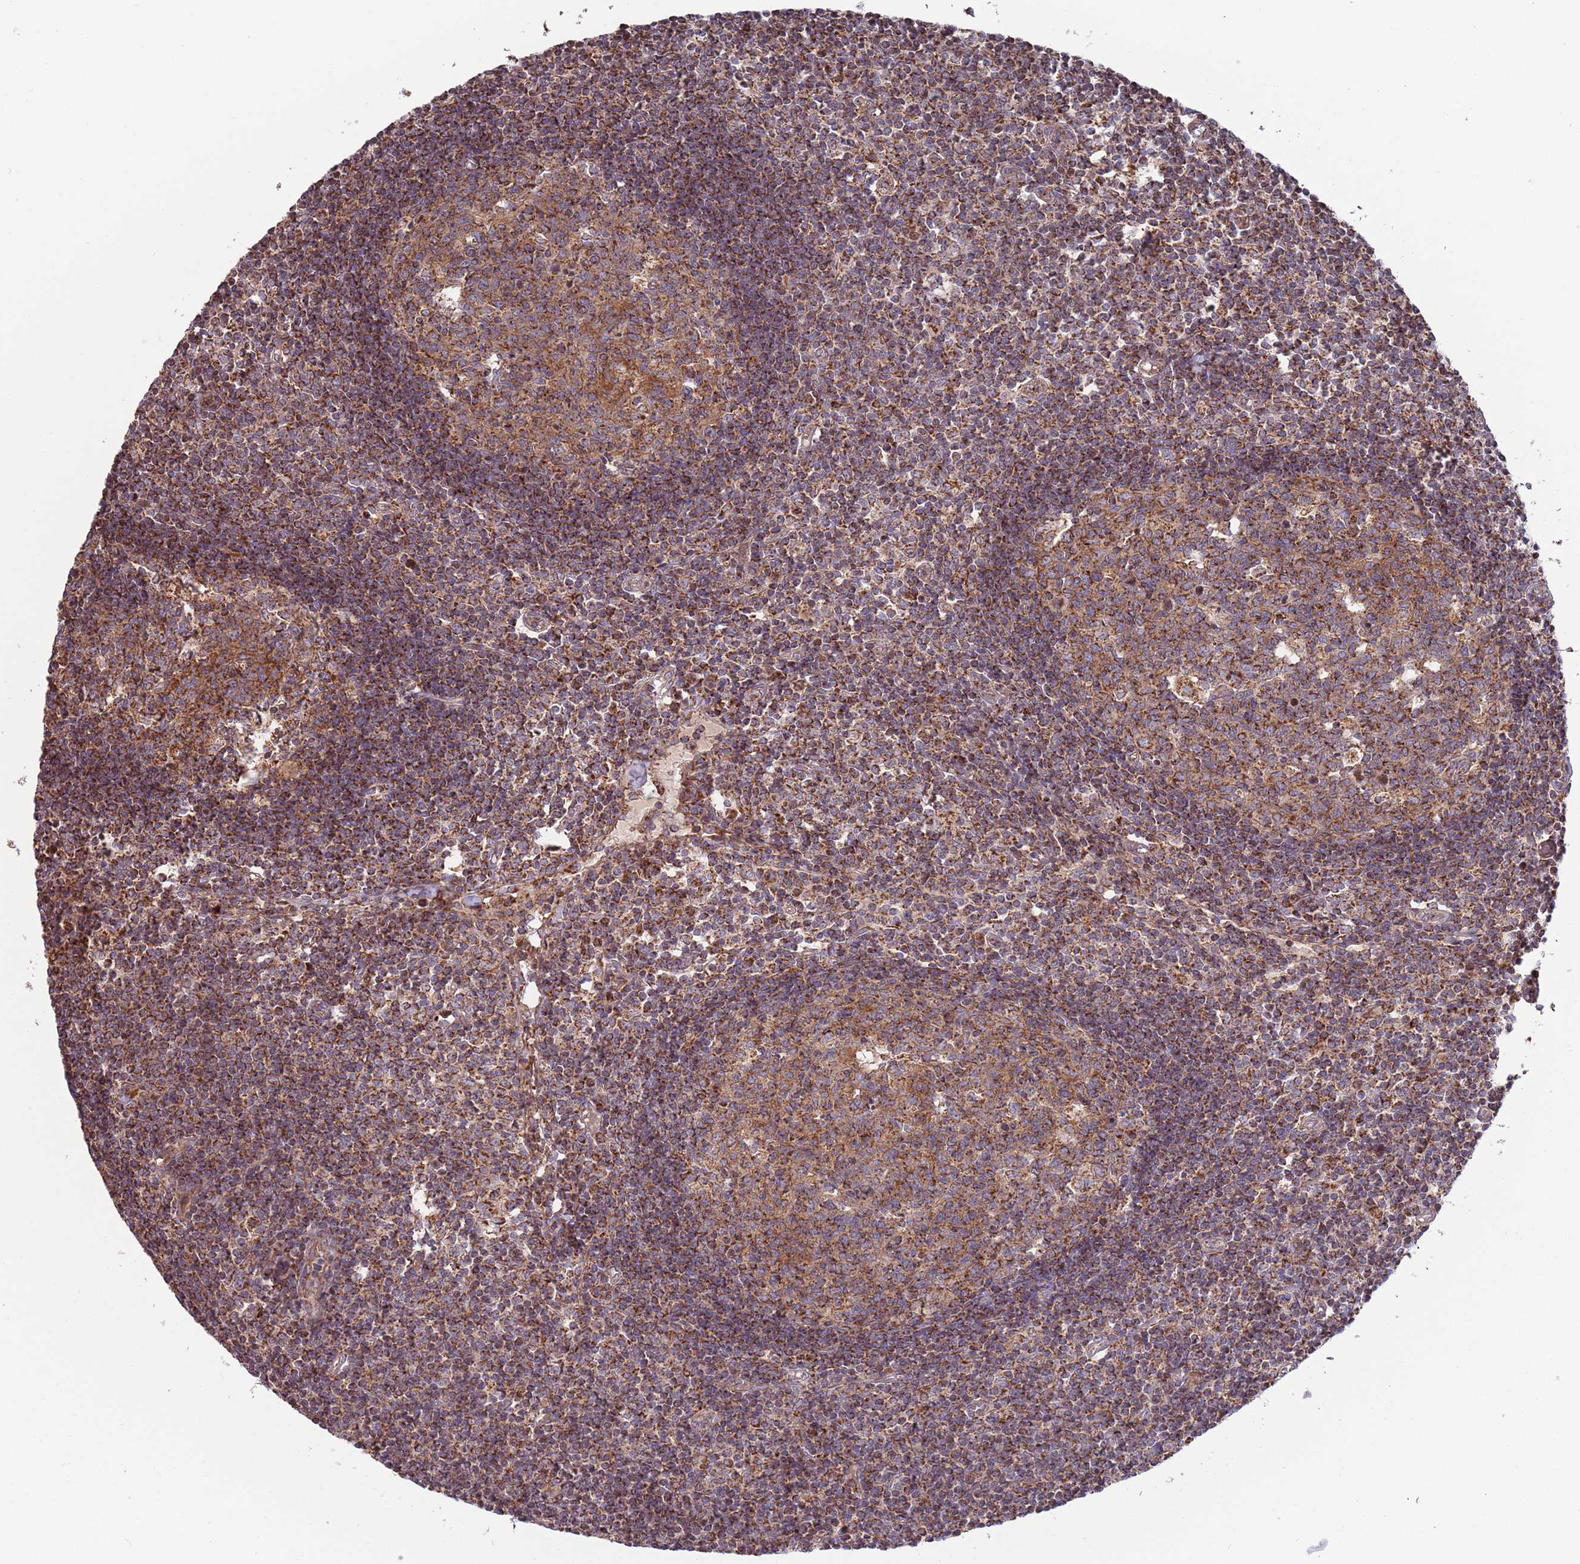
{"staining": {"intensity": "strong", "quantity": "25%-75%", "location": "cytoplasmic/membranous"}, "tissue": "lymph node", "cell_type": "Germinal center cells", "image_type": "normal", "snomed": [{"axis": "morphology", "description": "Normal tissue, NOS"}, {"axis": "topography", "description": "Lymph node"}], "caption": "Immunohistochemistry (IHC) photomicrograph of normal lymph node stained for a protein (brown), which exhibits high levels of strong cytoplasmic/membranous staining in about 25%-75% of germinal center cells.", "gene": "ATP5PD", "patient": {"sex": "female", "age": 55}}